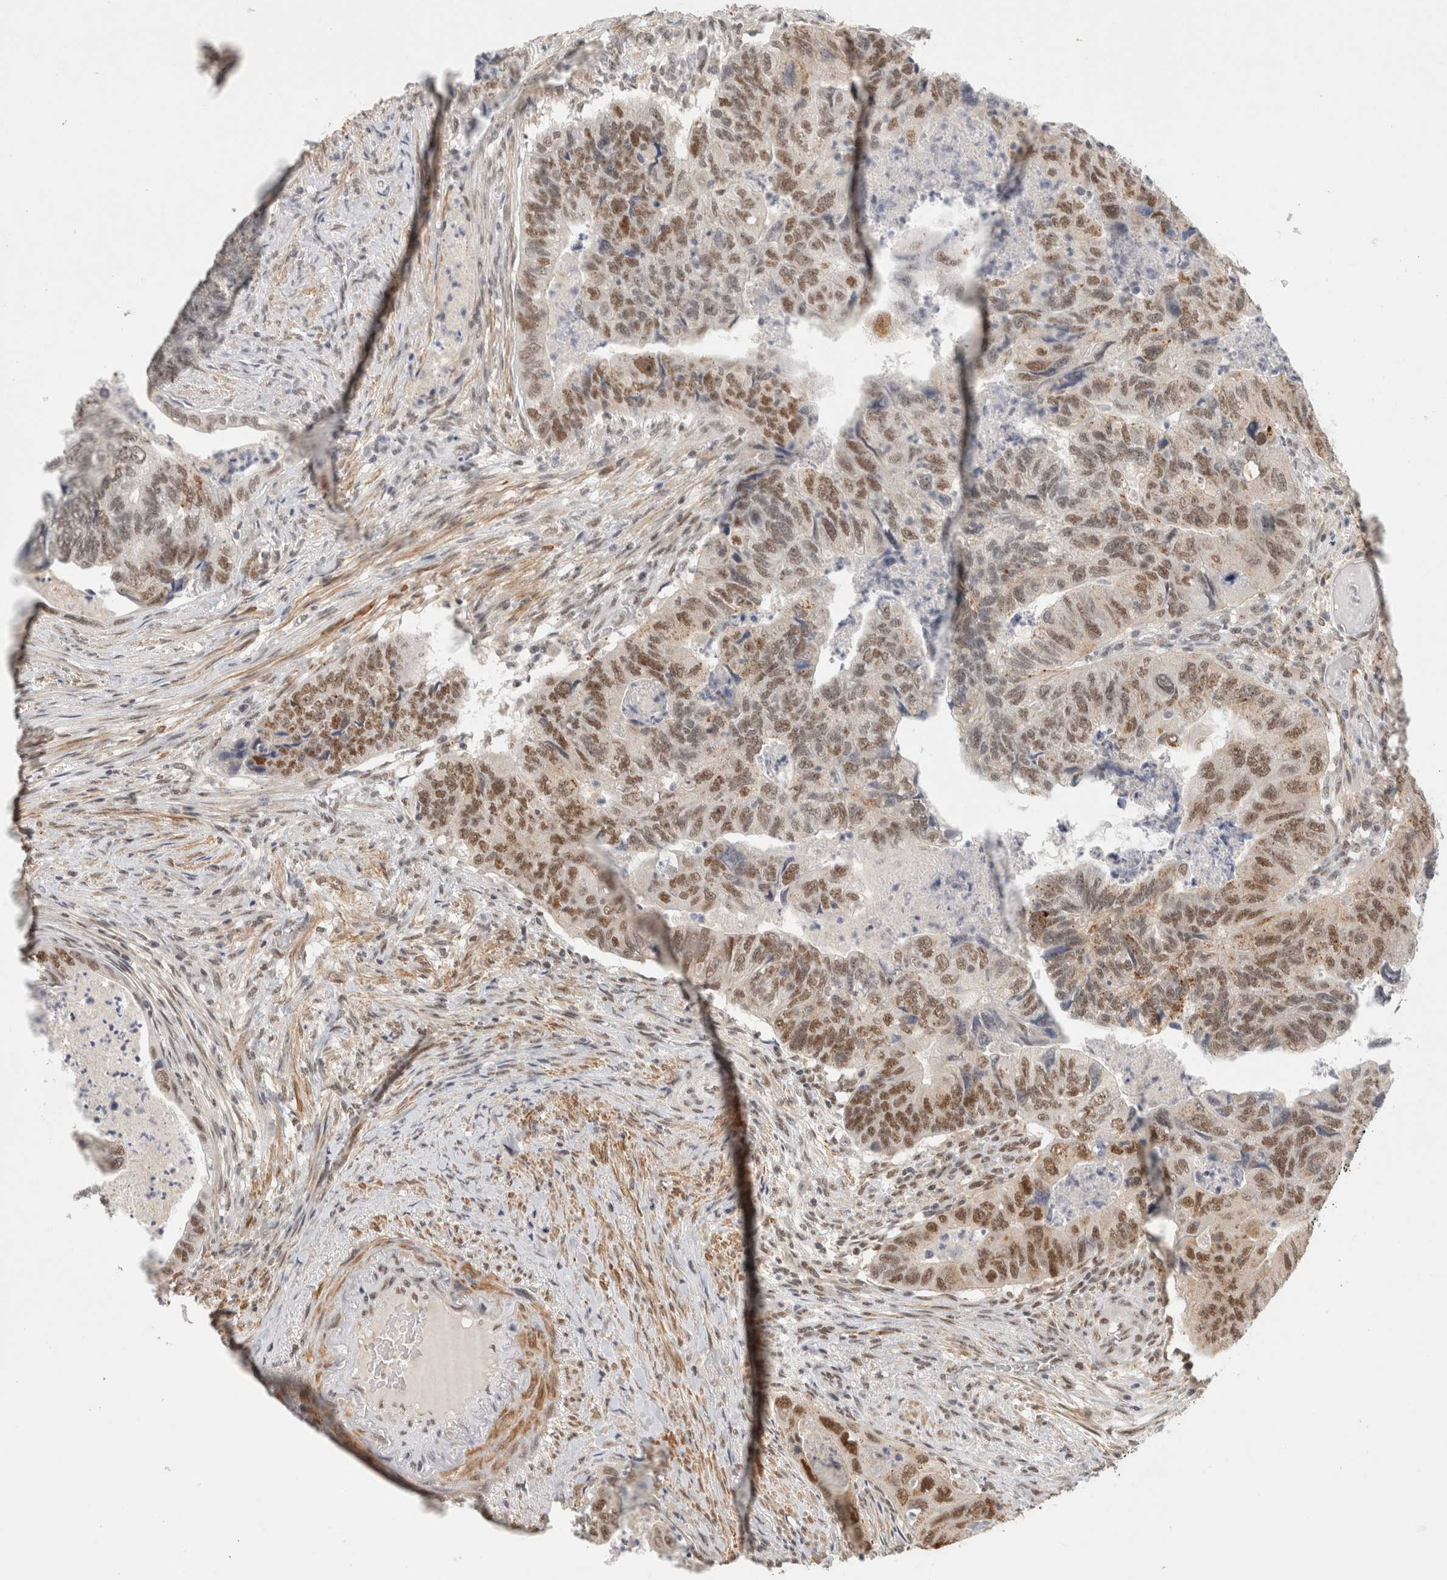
{"staining": {"intensity": "strong", "quantity": "25%-75%", "location": "nuclear"}, "tissue": "colorectal cancer", "cell_type": "Tumor cells", "image_type": "cancer", "snomed": [{"axis": "morphology", "description": "Adenocarcinoma, NOS"}, {"axis": "topography", "description": "Rectum"}], "caption": "IHC of adenocarcinoma (colorectal) demonstrates high levels of strong nuclear expression in approximately 25%-75% of tumor cells.", "gene": "ZNF830", "patient": {"sex": "male", "age": 63}}